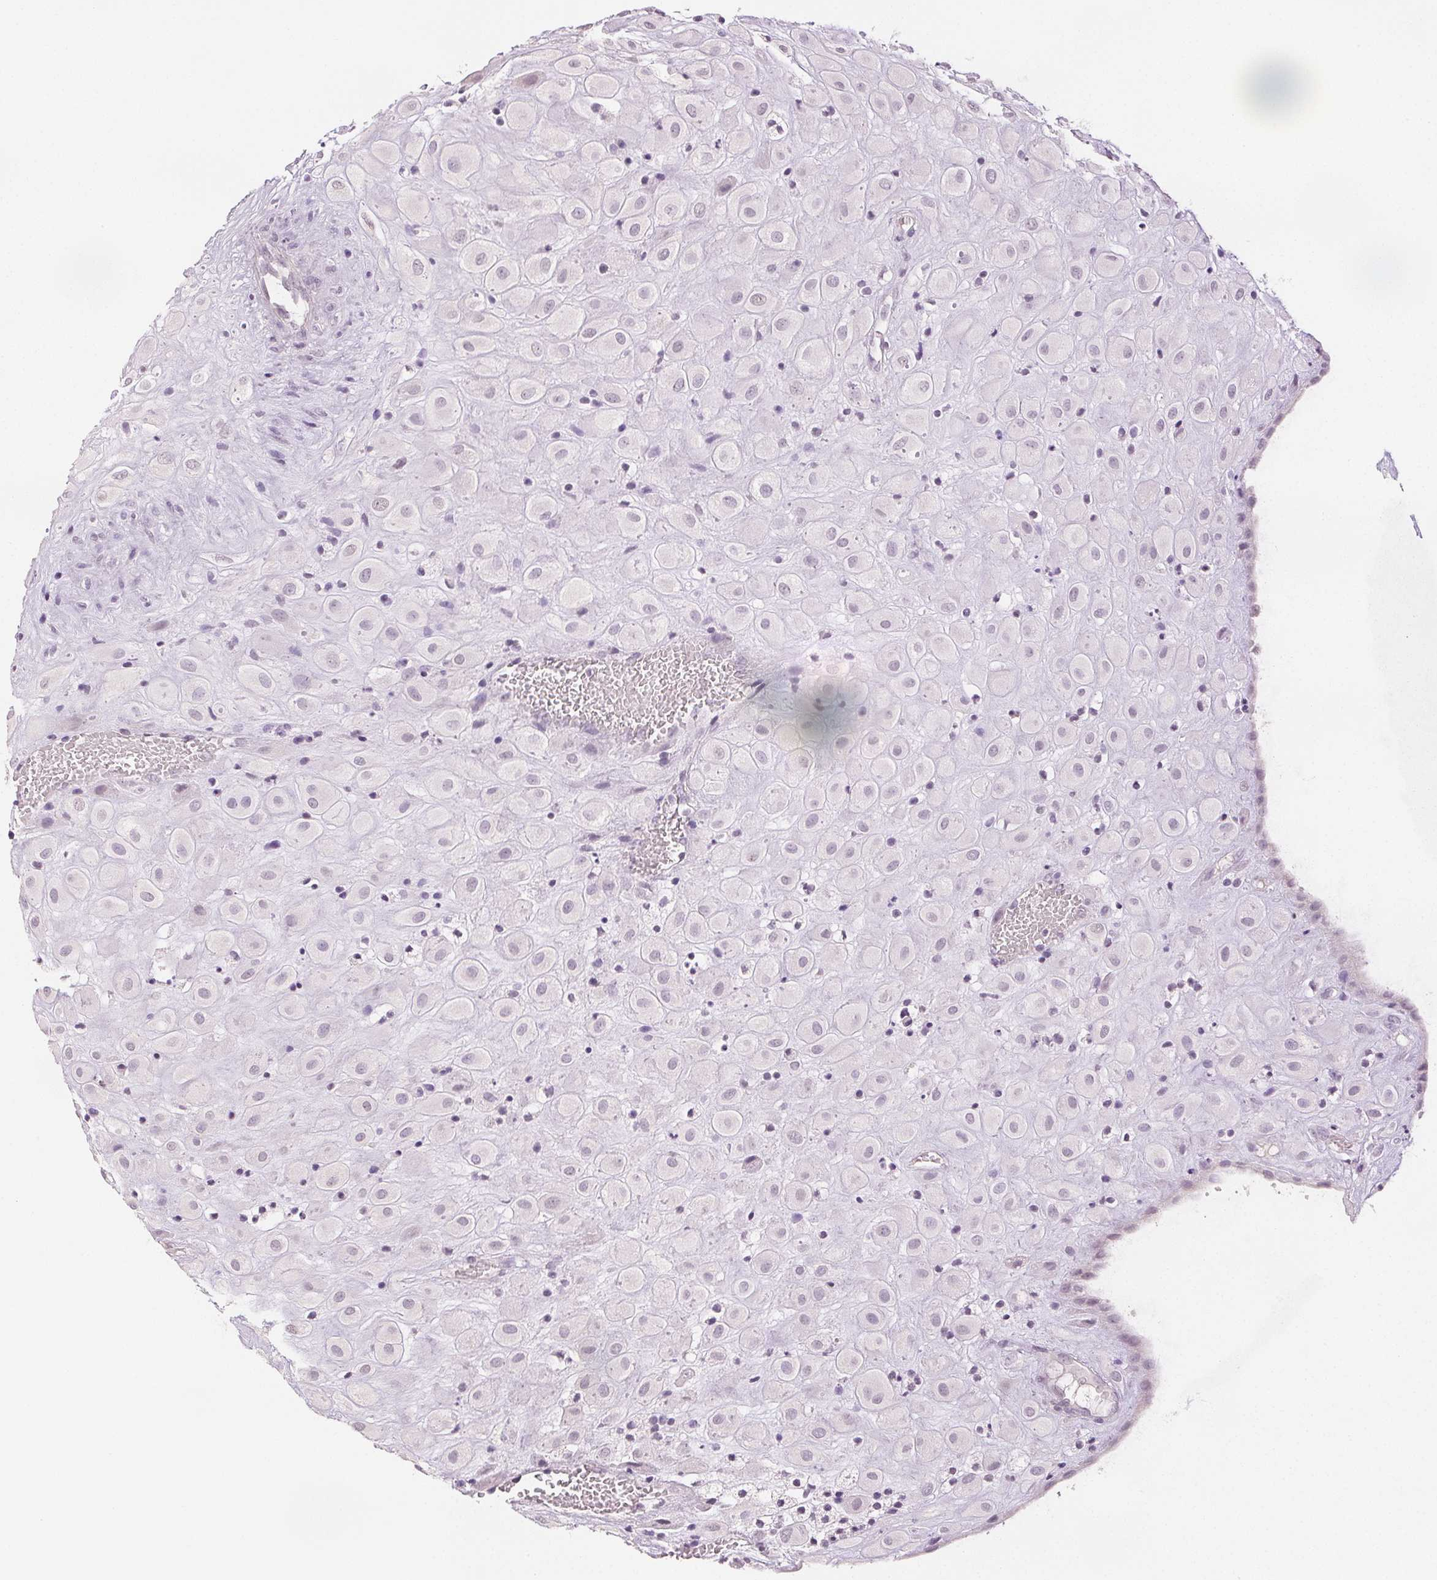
{"staining": {"intensity": "negative", "quantity": "none", "location": "none"}, "tissue": "placenta", "cell_type": "Decidual cells", "image_type": "normal", "snomed": [{"axis": "morphology", "description": "Normal tissue, NOS"}, {"axis": "topography", "description": "Placenta"}], "caption": "Placenta was stained to show a protein in brown. There is no significant positivity in decidual cells. (IHC, brightfield microscopy, high magnification).", "gene": "SCGN", "patient": {"sex": "female", "age": 24}}